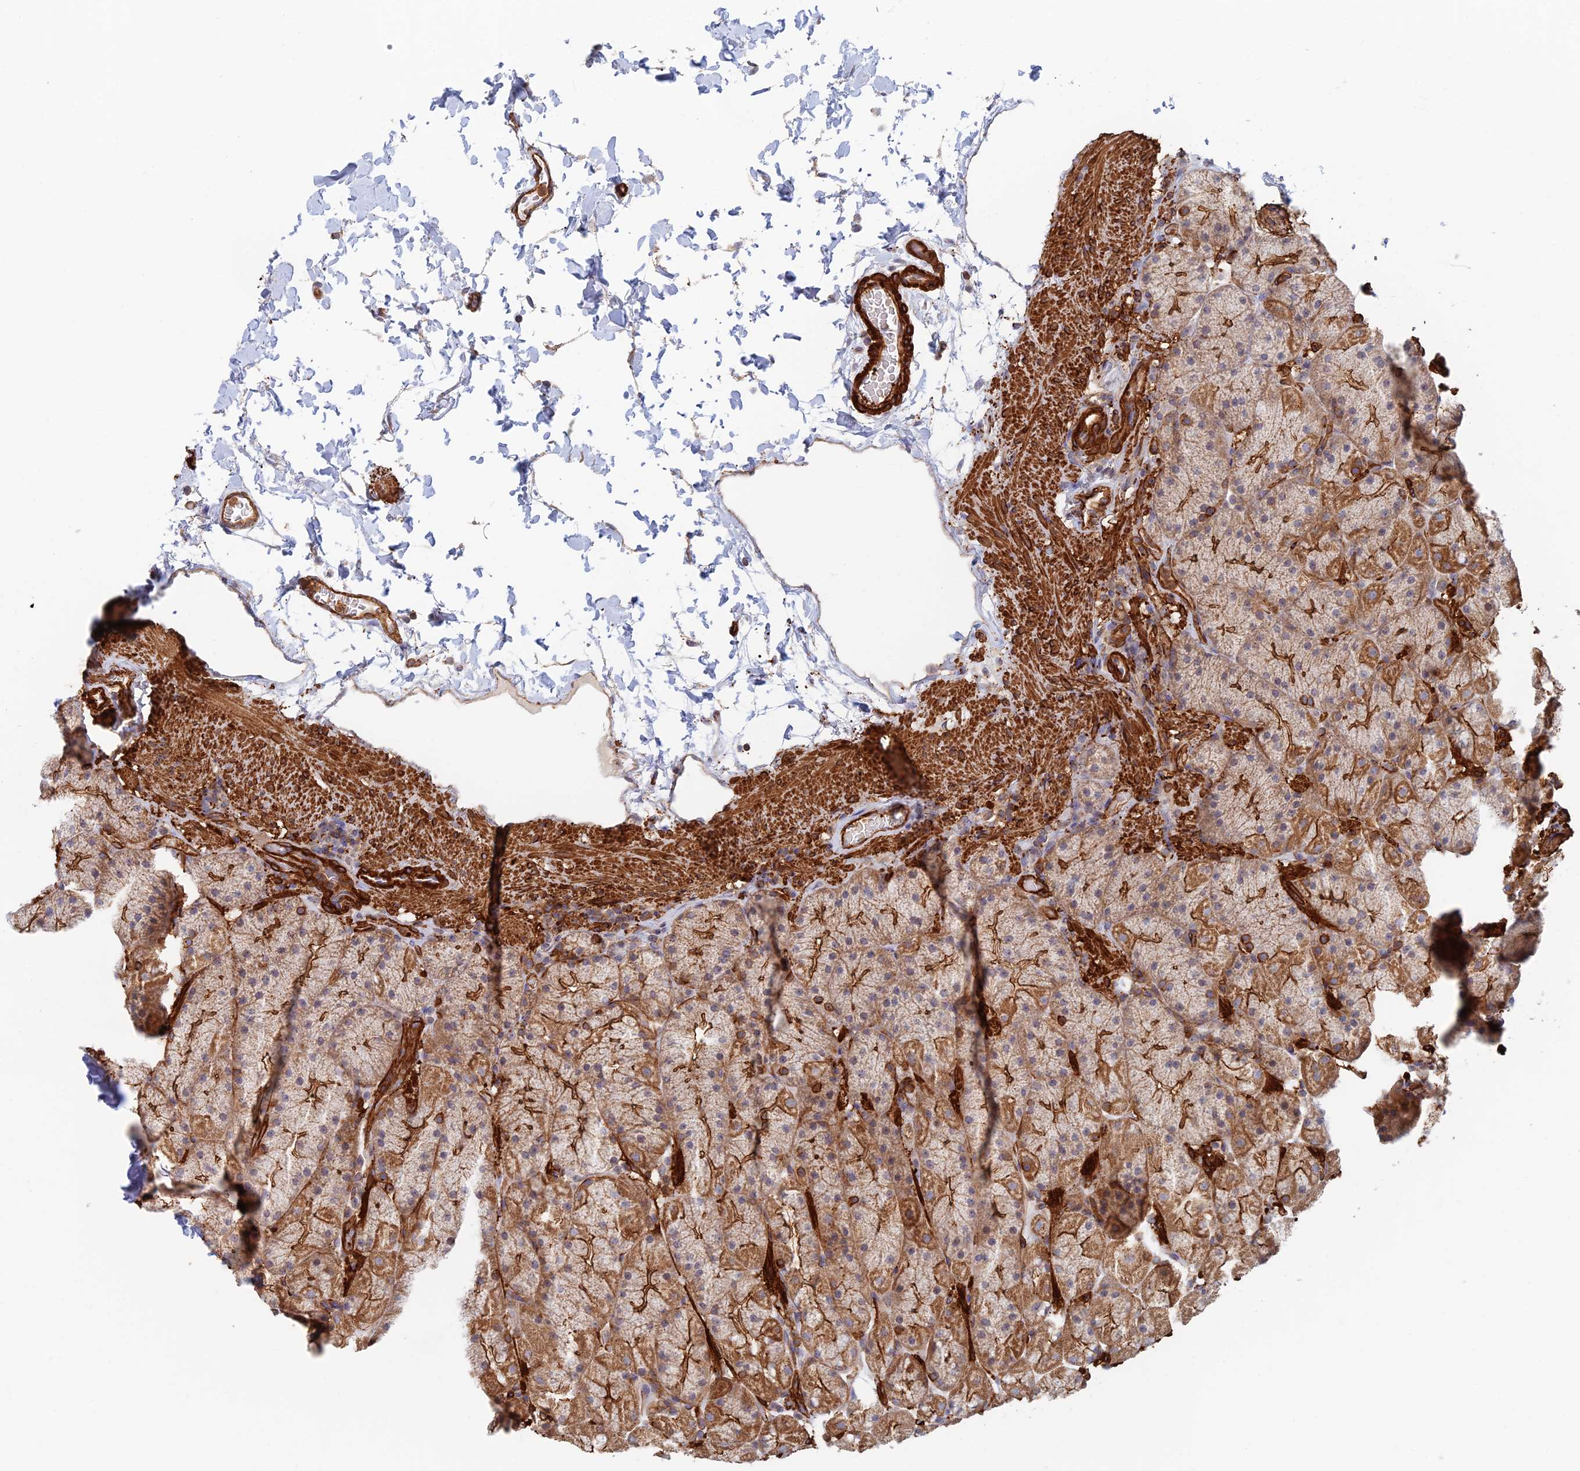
{"staining": {"intensity": "strong", "quantity": ">75%", "location": "cytoplasmic/membranous"}, "tissue": "stomach", "cell_type": "Glandular cells", "image_type": "normal", "snomed": [{"axis": "morphology", "description": "Normal tissue, NOS"}, {"axis": "topography", "description": "Stomach, upper"}, {"axis": "topography", "description": "Stomach, lower"}], "caption": "An immunohistochemistry (IHC) micrograph of unremarkable tissue is shown. Protein staining in brown highlights strong cytoplasmic/membranous positivity in stomach within glandular cells.", "gene": "PAK4", "patient": {"sex": "male", "age": 67}}